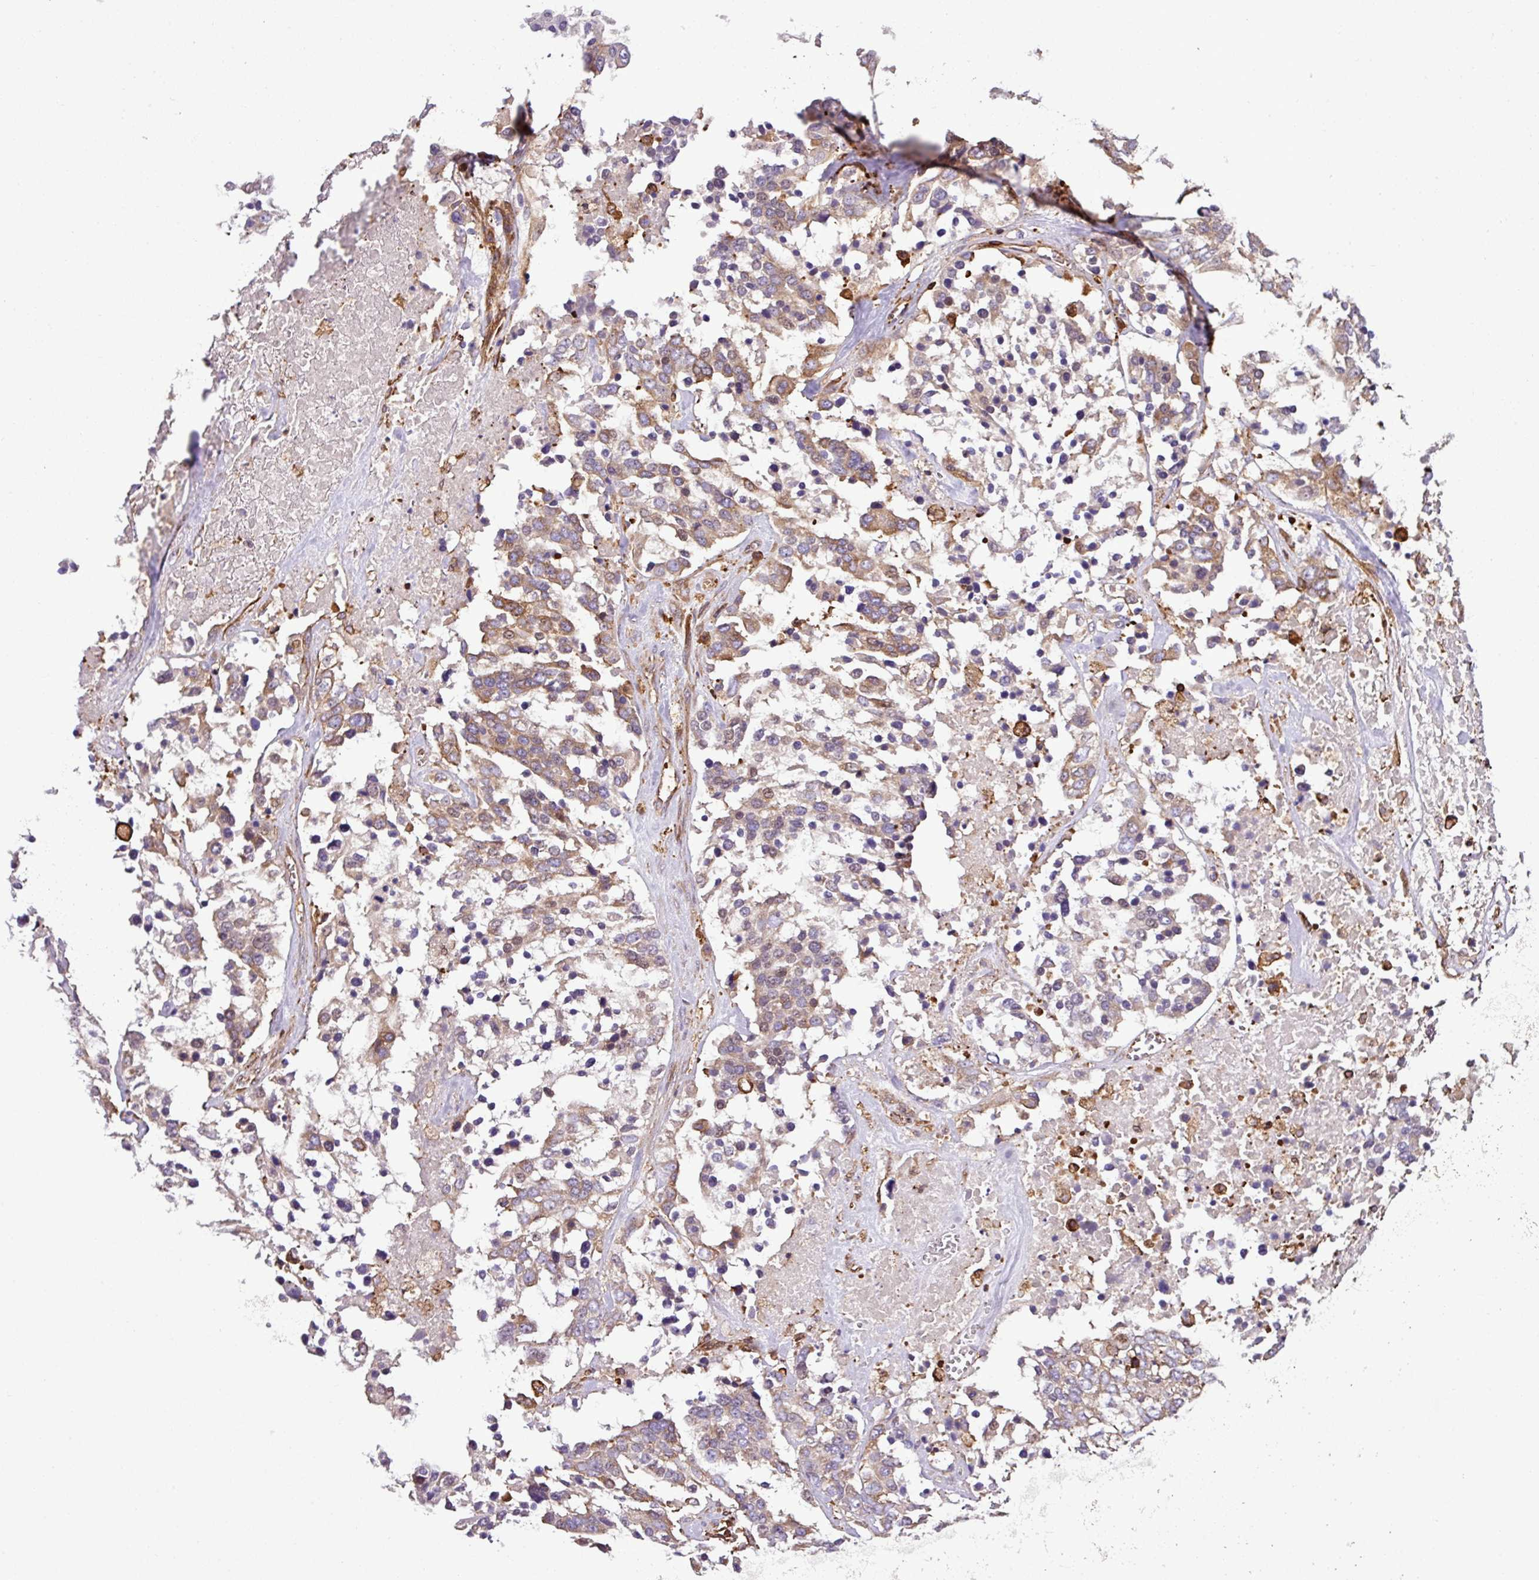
{"staining": {"intensity": "moderate", "quantity": "<25%", "location": "cytoplasmic/membranous"}, "tissue": "ovarian cancer", "cell_type": "Tumor cells", "image_type": "cancer", "snomed": [{"axis": "morphology", "description": "Cystadenocarcinoma, serous, NOS"}, {"axis": "topography", "description": "Ovary"}], "caption": "Immunohistochemistry histopathology image of neoplastic tissue: ovarian serous cystadenocarcinoma stained using IHC exhibits low levels of moderate protein expression localized specifically in the cytoplasmic/membranous of tumor cells, appearing as a cytoplasmic/membranous brown color.", "gene": "PGAP6", "patient": {"sex": "female", "age": 44}}